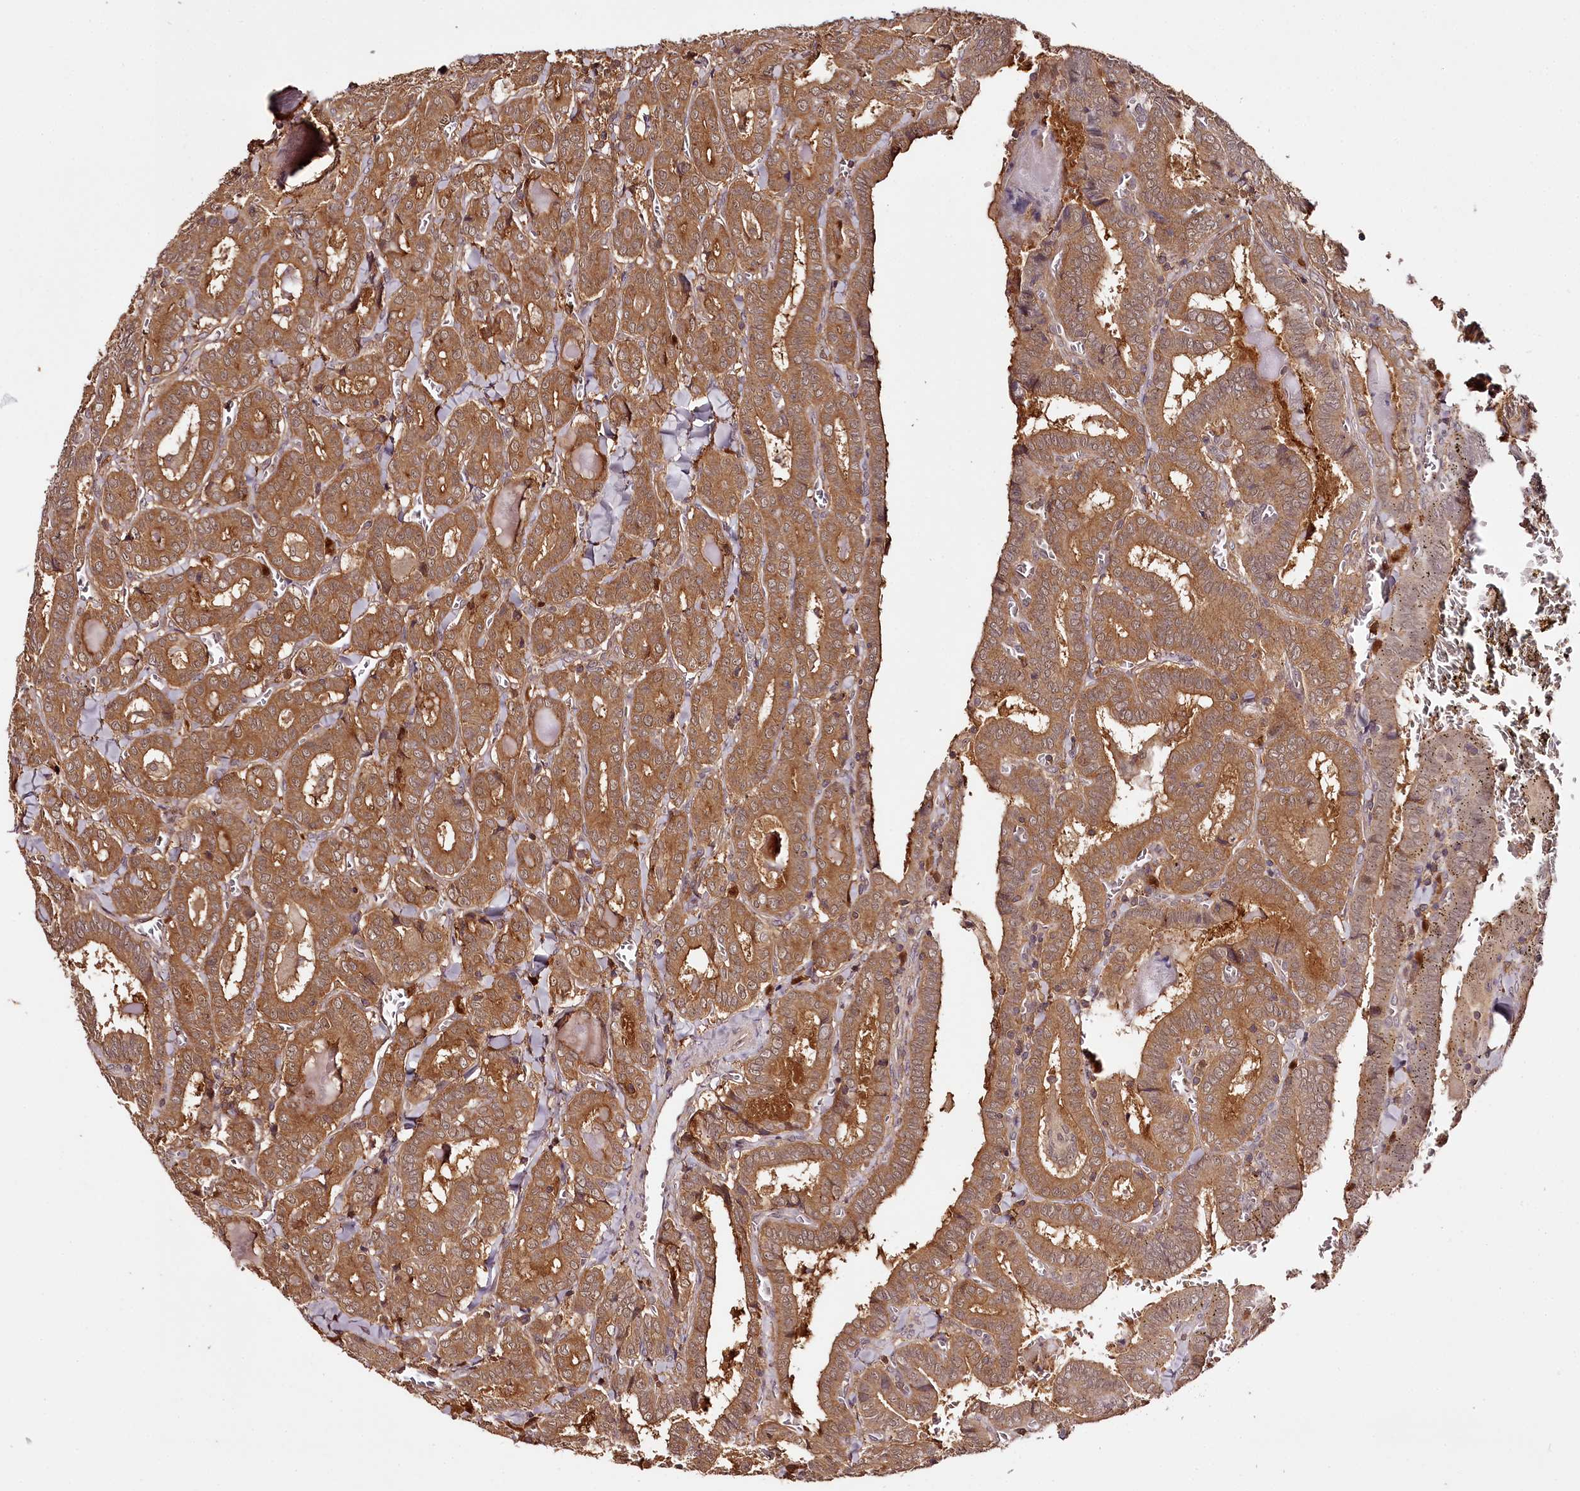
{"staining": {"intensity": "moderate", "quantity": ">75%", "location": "cytoplasmic/membranous"}, "tissue": "thyroid cancer", "cell_type": "Tumor cells", "image_type": "cancer", "snomed": [{"axis": "morphology", "description": "Papillary adenocarcinoma, NOS"}, {"axis": "topography", "description": "Thyroid gland"}], "caption": "Thyroid cancer (papillary adenocarcinoma) stained for a protein demonstrates moderate cytoplasmic/membranous positivity in tumor cells.", "gene": "TTC12", "patient": {"sex": "female", "age": 72}}